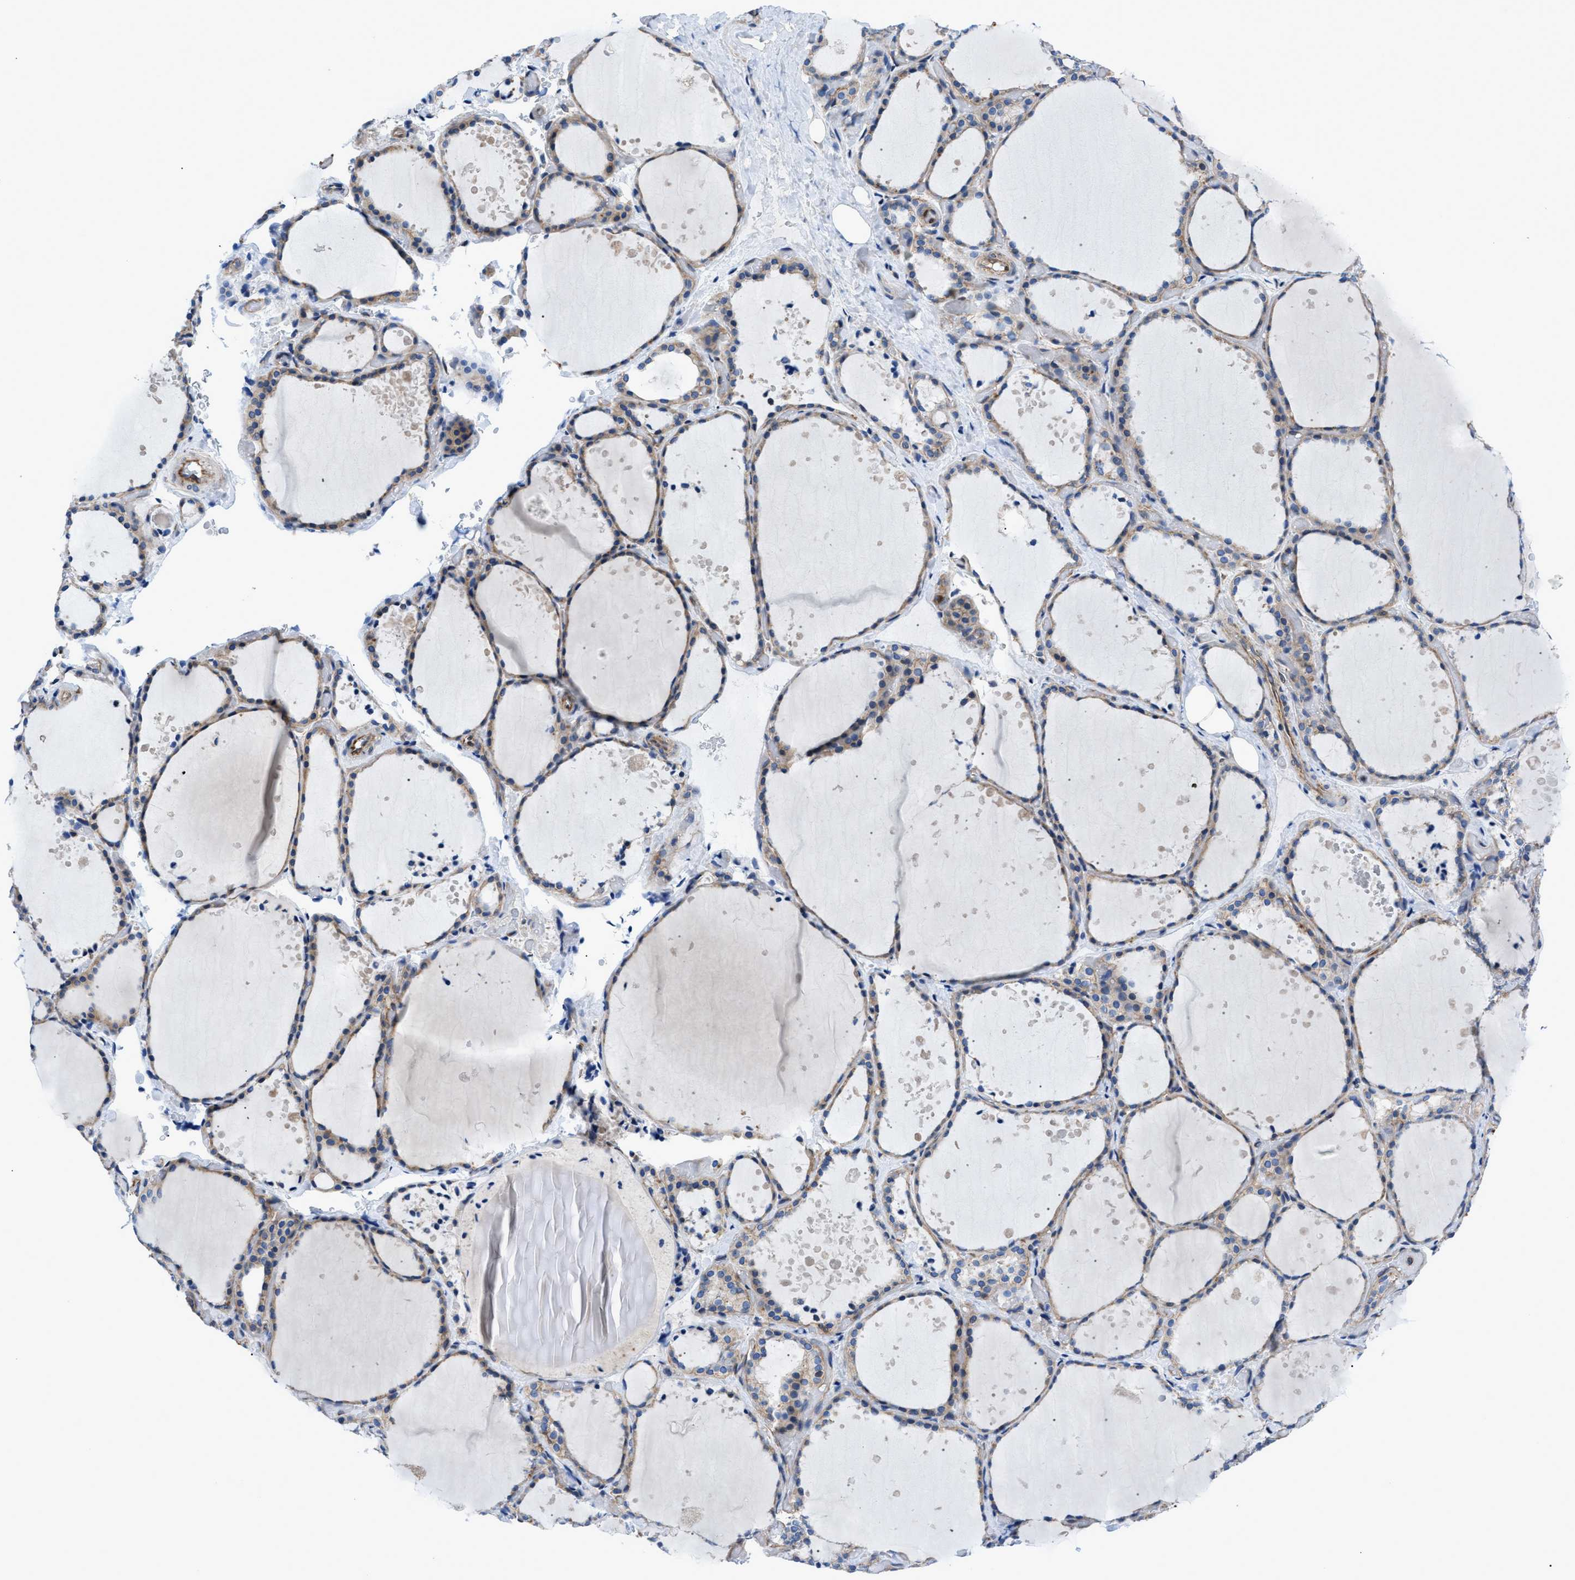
{"staining": {"intensity": "weak", "quantity": "25%-75%", "location": "cytoplasmic/membranous"}, "tissue": "thyroid gland", "cell_type": "Glandular cells", "image_type": "normal", "snomed": [{"axis": "morphology", "description": "Normal tissue, NOS"}, {"axis": "topography", "description": "Thyroid gland"}], "caption": "IHC micrograph of unremarkable human thyroid gland stained for a protein (brown), which exhibits low levels of weak cytoplasmic/membranous positivity in approximately 25%-75% of glandular cells.", "gene": "DMAC1", "patient": {"sex": "female", "age": 44}}